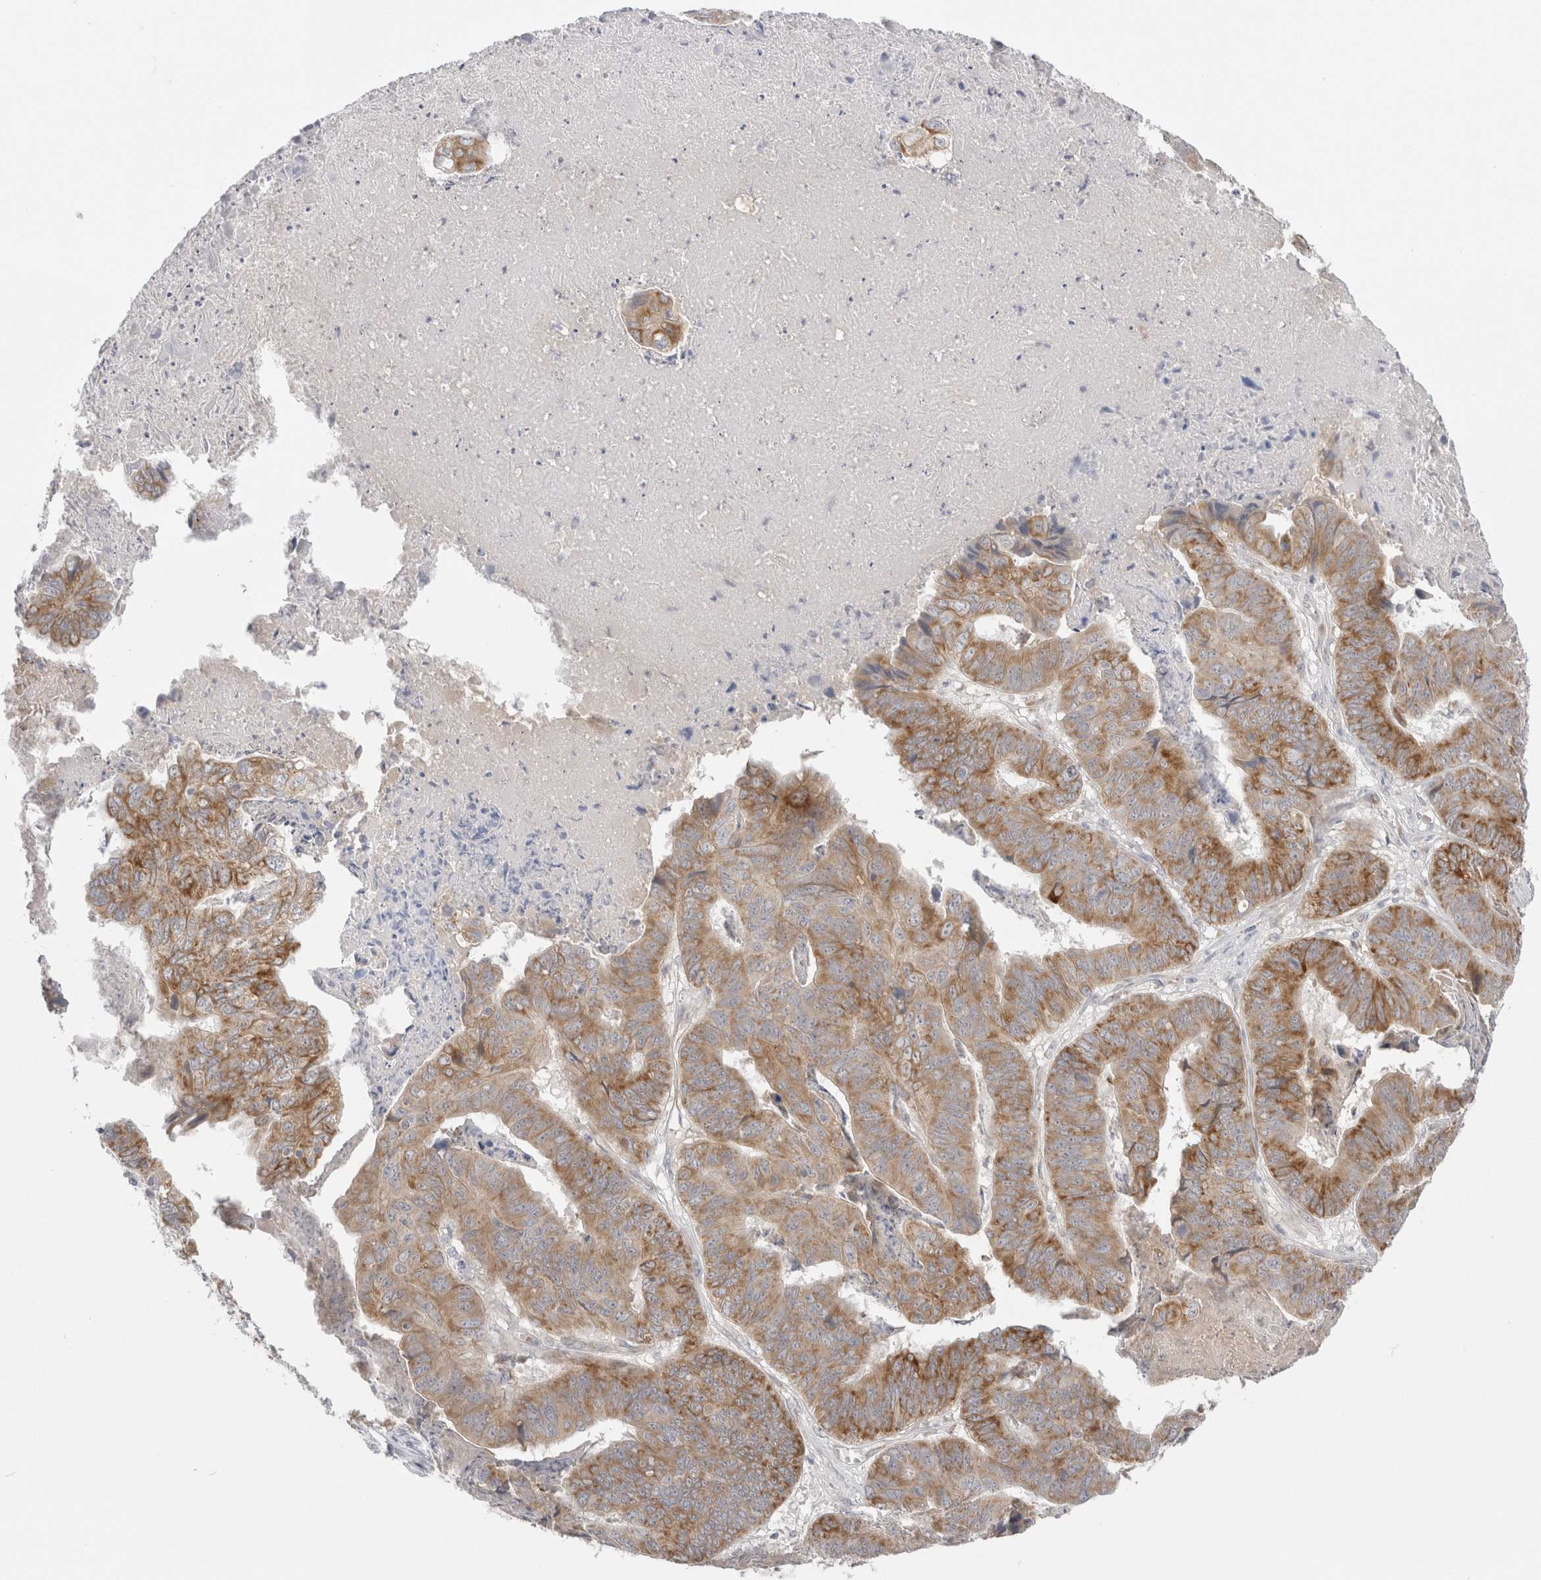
{"staining": {"intensity": "moderate", "quantity": ">75%", "location": "cytoplasmic/membranous"}, "tissue": "stomach cancer", "cell_type": "Tumor cells", "image_type": "cancer", "snomed": [{"axis": "morphology", "description": "Adenocarcinoma, NOS"}, {"axis": "topography", "description": "Stomach, lower"}], "caption": "Immunohistochemical staining of stomach adenocarcinoma displays medium levels of moderate cytoplasmic/membranous protein expression in about >75% of tumor cells.", "gene": "FAHD1", "patient": {"sex": "male", "age": 77}}